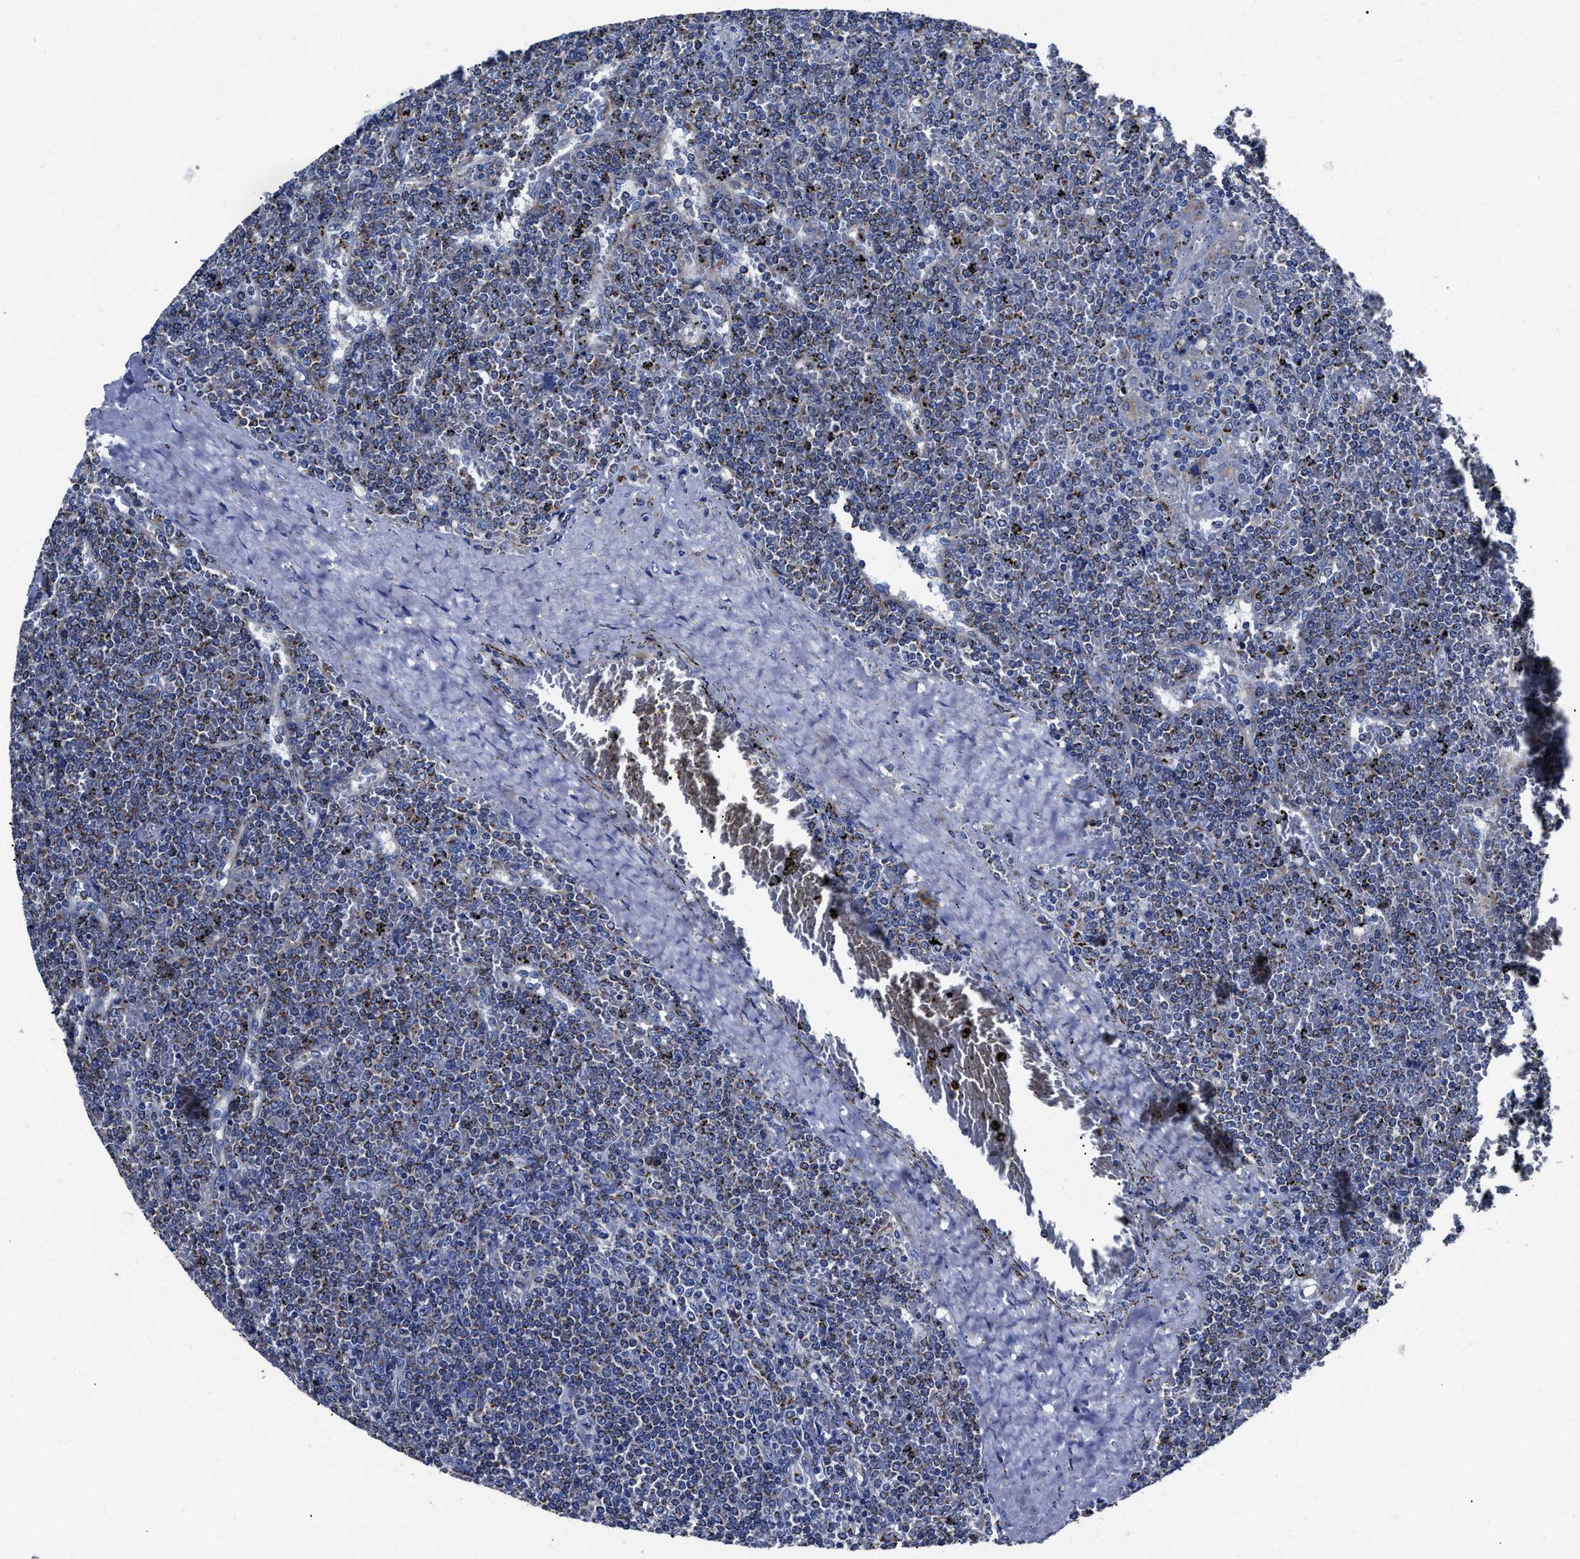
{"staining": {"intensity": "strong", "quantity": "25%-75%", "location": "cytoplasmic/membranous"}, "tissue": "lymphoma", "cell_type": "Tumor cells", "image_type": "cancer", "snomed": [{"axis": "morphology", "description": "Malignant lymphoma, non-Hodgkin's type, Low grade"}, {"axis": "topography", "description": "Spleen"}], "caption": "Lymphoma was stained to show a protein in brown. There is high levels of strong cytoplasmic/membranous staining in approximately 25%-75% of tumor cells.", "gene": "LAMTOR4", "patient": {"sex": "female", "age": 19}}